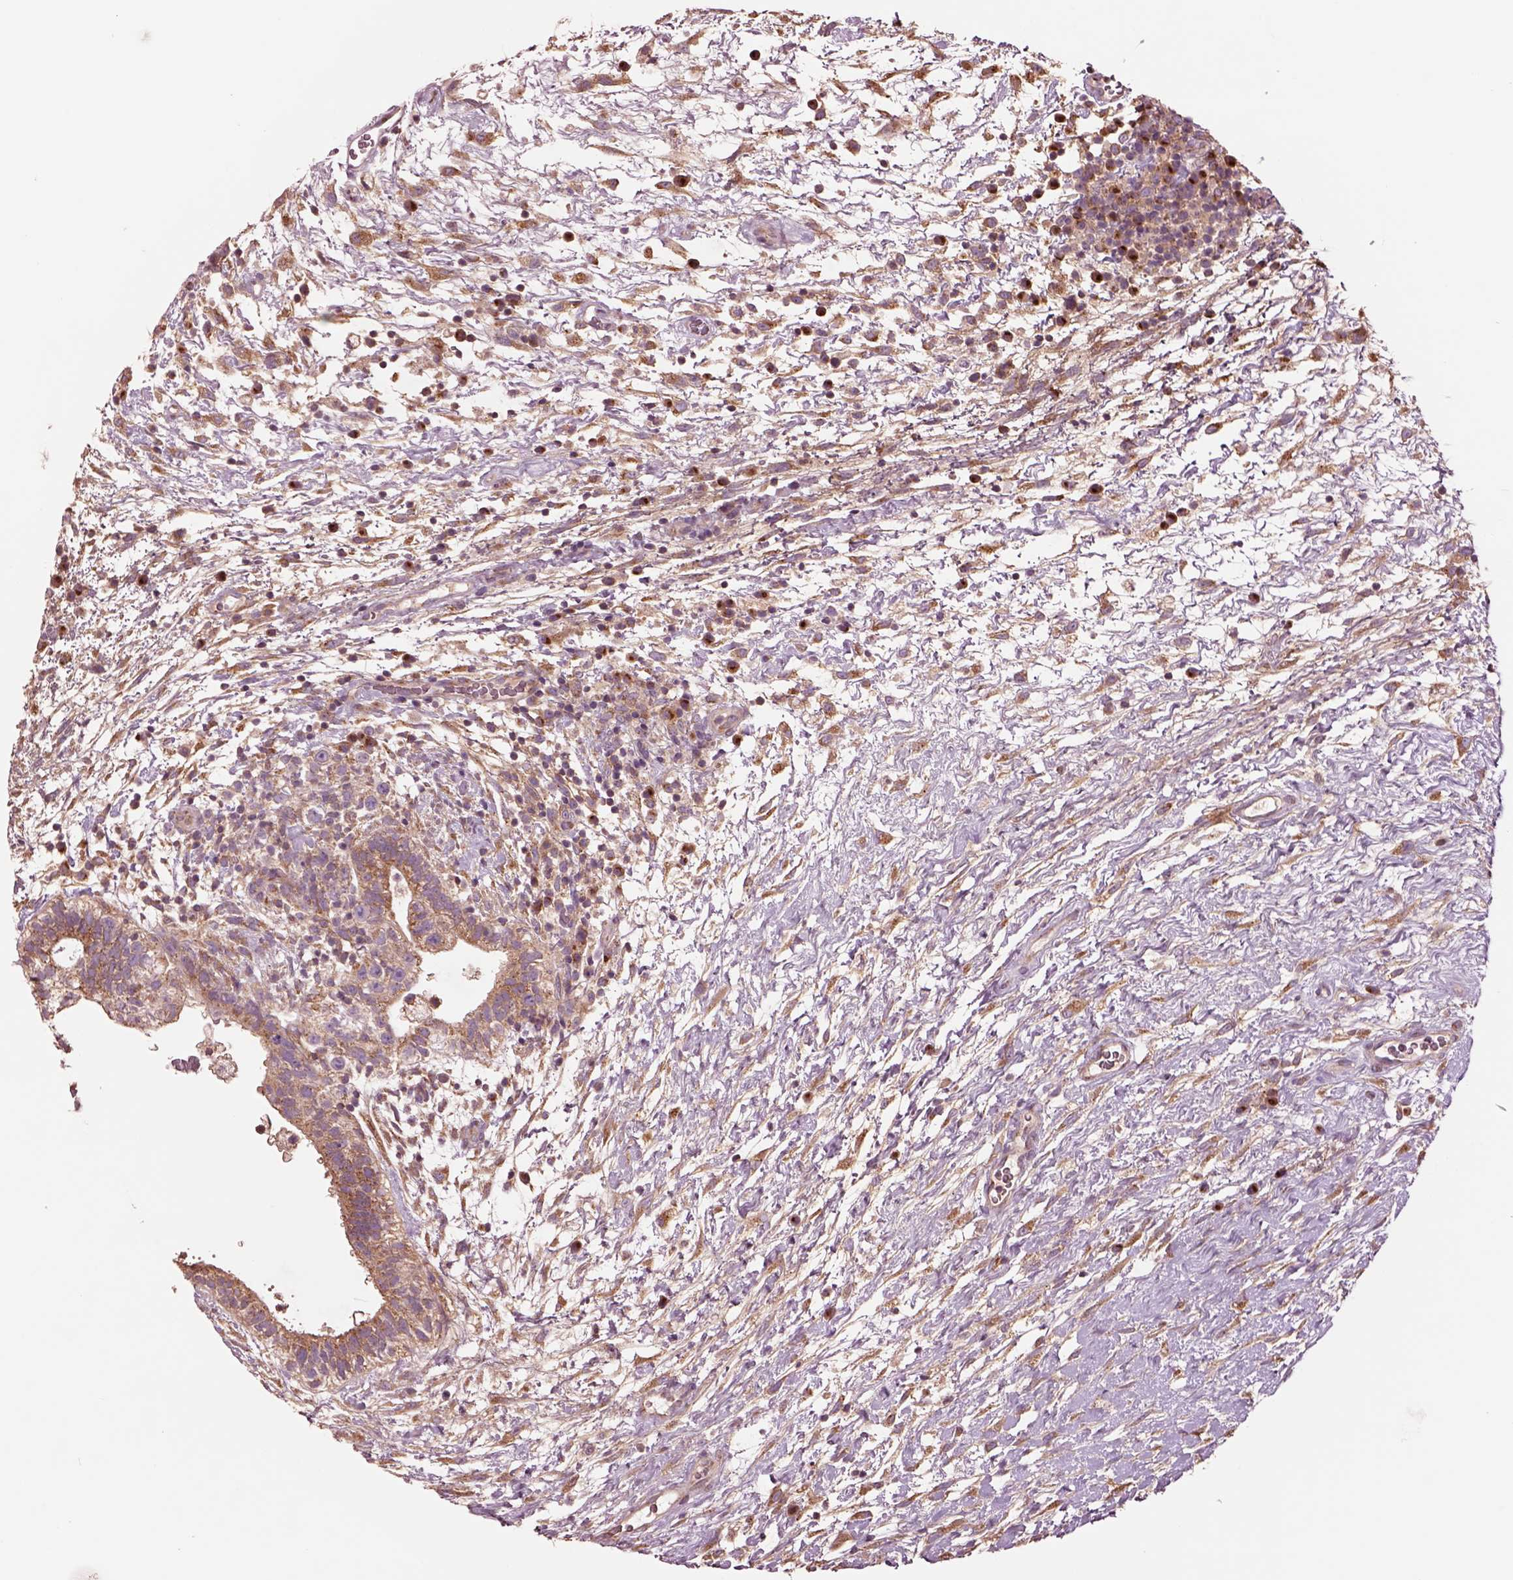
{"staining": {"intensity": "moderate", "quantity": ">75%", "location": "cytoplasmic/membranous"}, "tissue": "testis cancer", "cell_type": "Tumor cells", "image_type": "cancer", "snomed": [{"axis": "morphology", "description": "Normal tissue, NOS"}, {"axis": "morphology", "description": "Carcinoma, Embryonal, NOS"}, {"axis": "topography", "description": "Testis"}], "caption": "Moderate cytoplasmic/membranous protein positivity is seen in approximately >75% of tumor cells in testis embryonal carcinoma. Nuclei are stained in blue.", "gene": "SEC23A", "patient": {"sex": "male", "age": 32}}